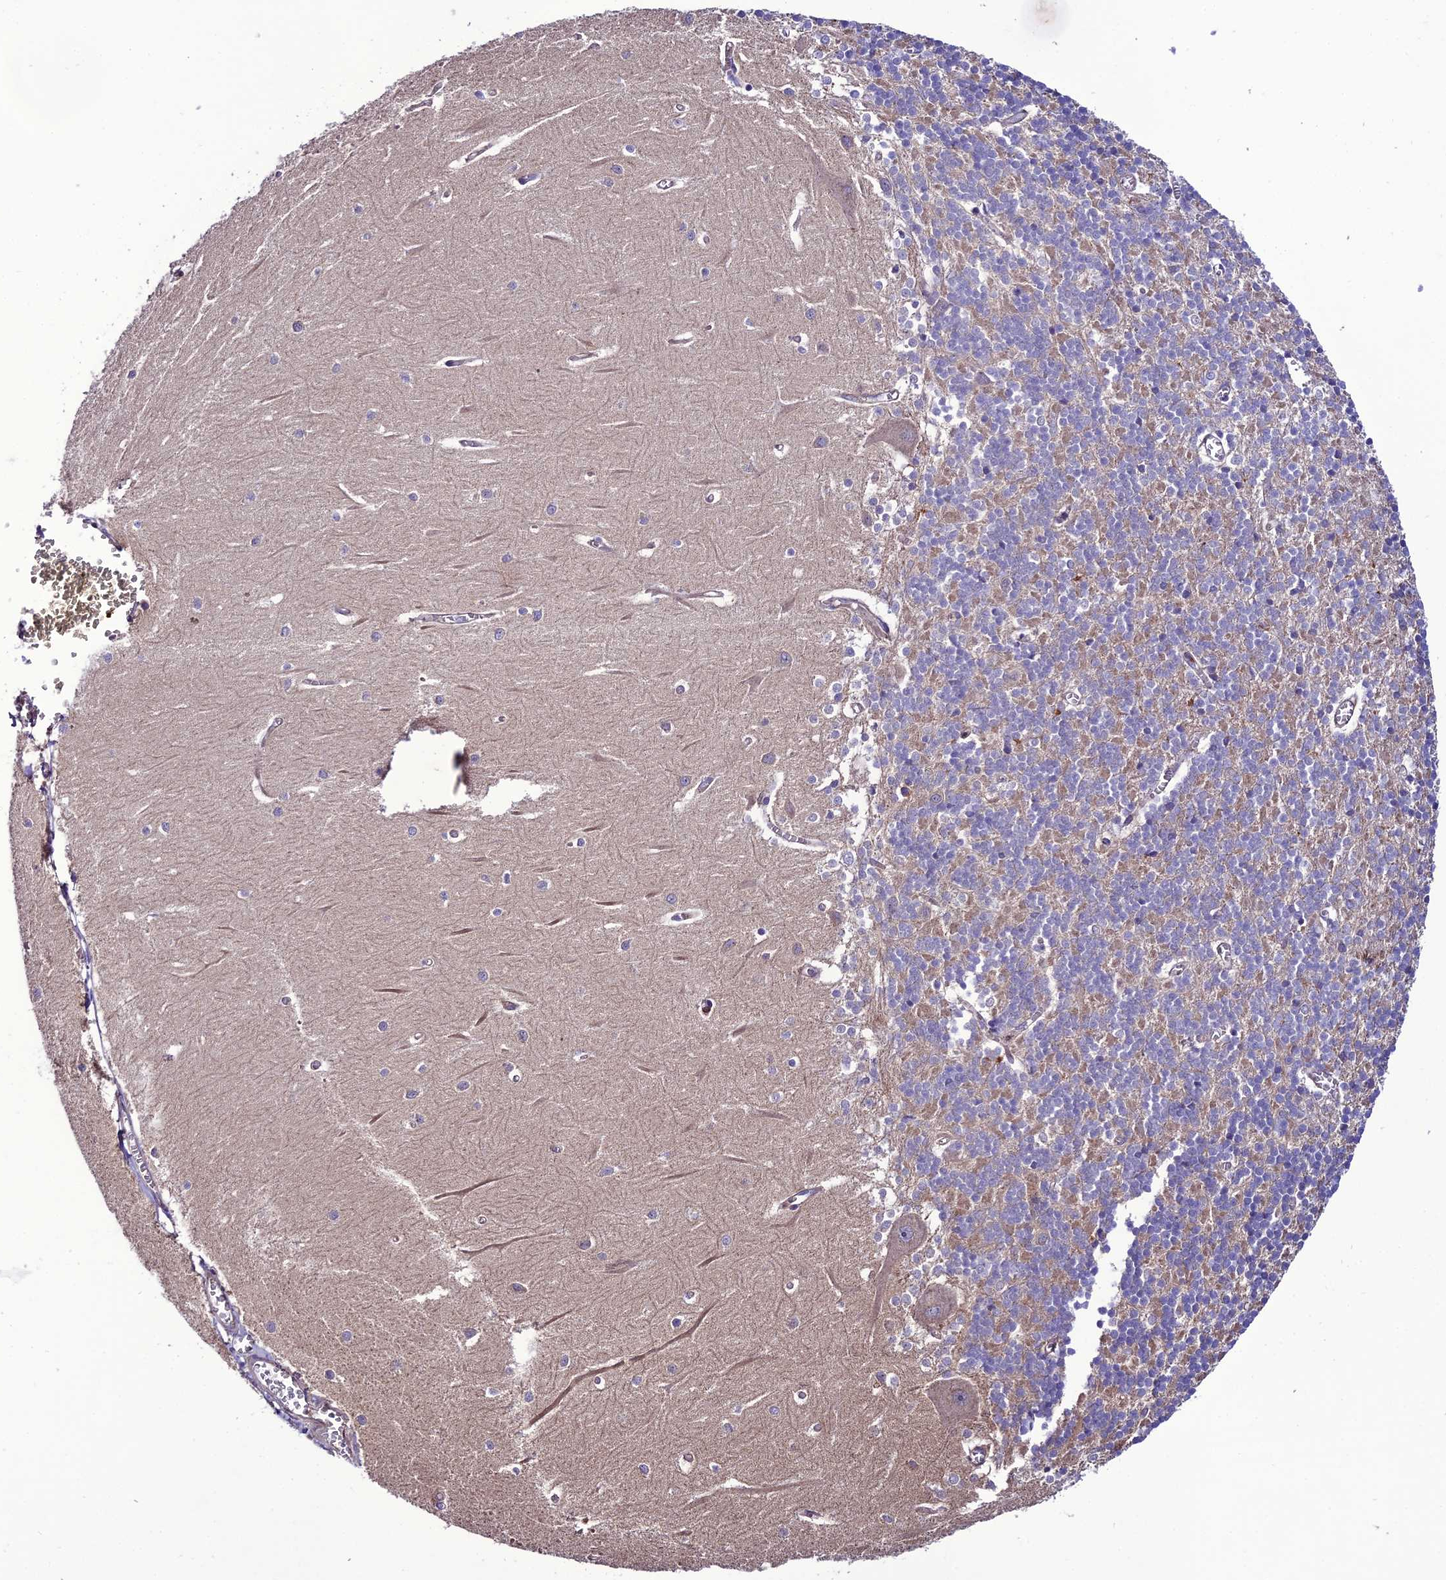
{"staining": {"intensity": "weak", "quantity": "25%-75%", "location": "cytoplasmic/membranous"}, "tissue": "cerebellum", "cell_type": "Cells in granular layer", "image_type": "normal", "snomed": [{"axis": "morphology", "description": "Normal tissue, NOS"}, {"axis": "topography", "description": "Cerebellum"}], "caption": "The immunohistochemical stain highlights weak cytoplasmic/membranous expression in cells in granular layer of benign cerebellum.", "gene": "PPIL3", "patient": {"sex": "male", "age": 37}}